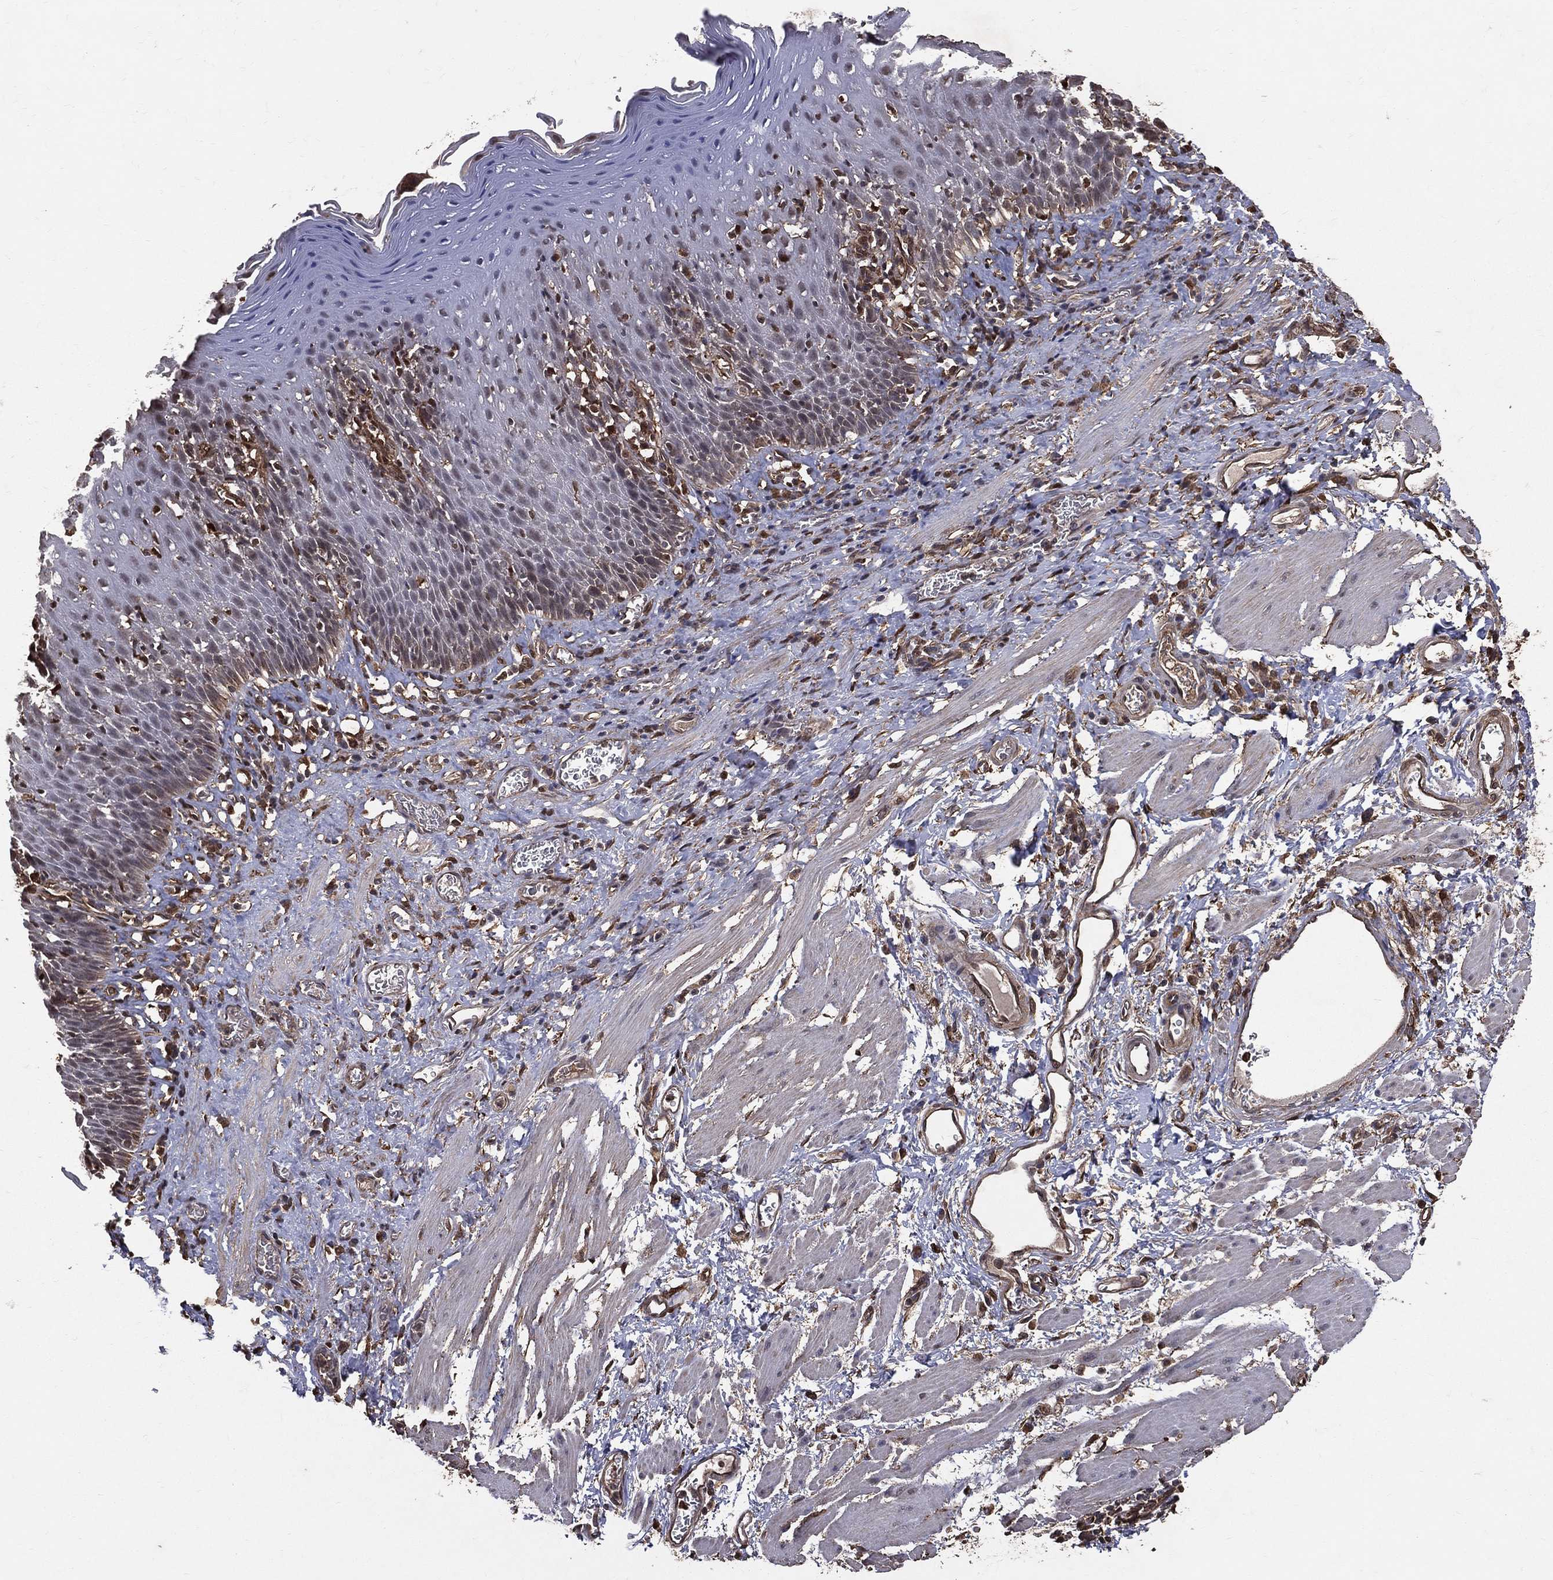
{"staining": {"intensity": "negative", "quantity": "none", "location": "none"}, "tissue": "esophagus", "cell_type": "Squamous epithelial cells", "image_type": "normal", "snomed": [{"axis": "morphology", "description": "Normal tissue, NOS"}, {"axis": "morphology", "description": "Adenocarcinoma, NOS"}, {"axis": "topography", "description": "Esophagus"}, {"axis": "topography", "description": "Stomach, upper"}], "caption": "DAB immunohistochemical staining of unremarkable human esophagus shows no significant staining in squamous epithelial cells. (Stains: DAB (3,3'-diaminobenzidine) IHC with hematoxylin counter stain, Microscopy: brightfield microscopy at high magnification).", "gene": "DPYSL2", "patient": {"sex": "male", "age": 74}}